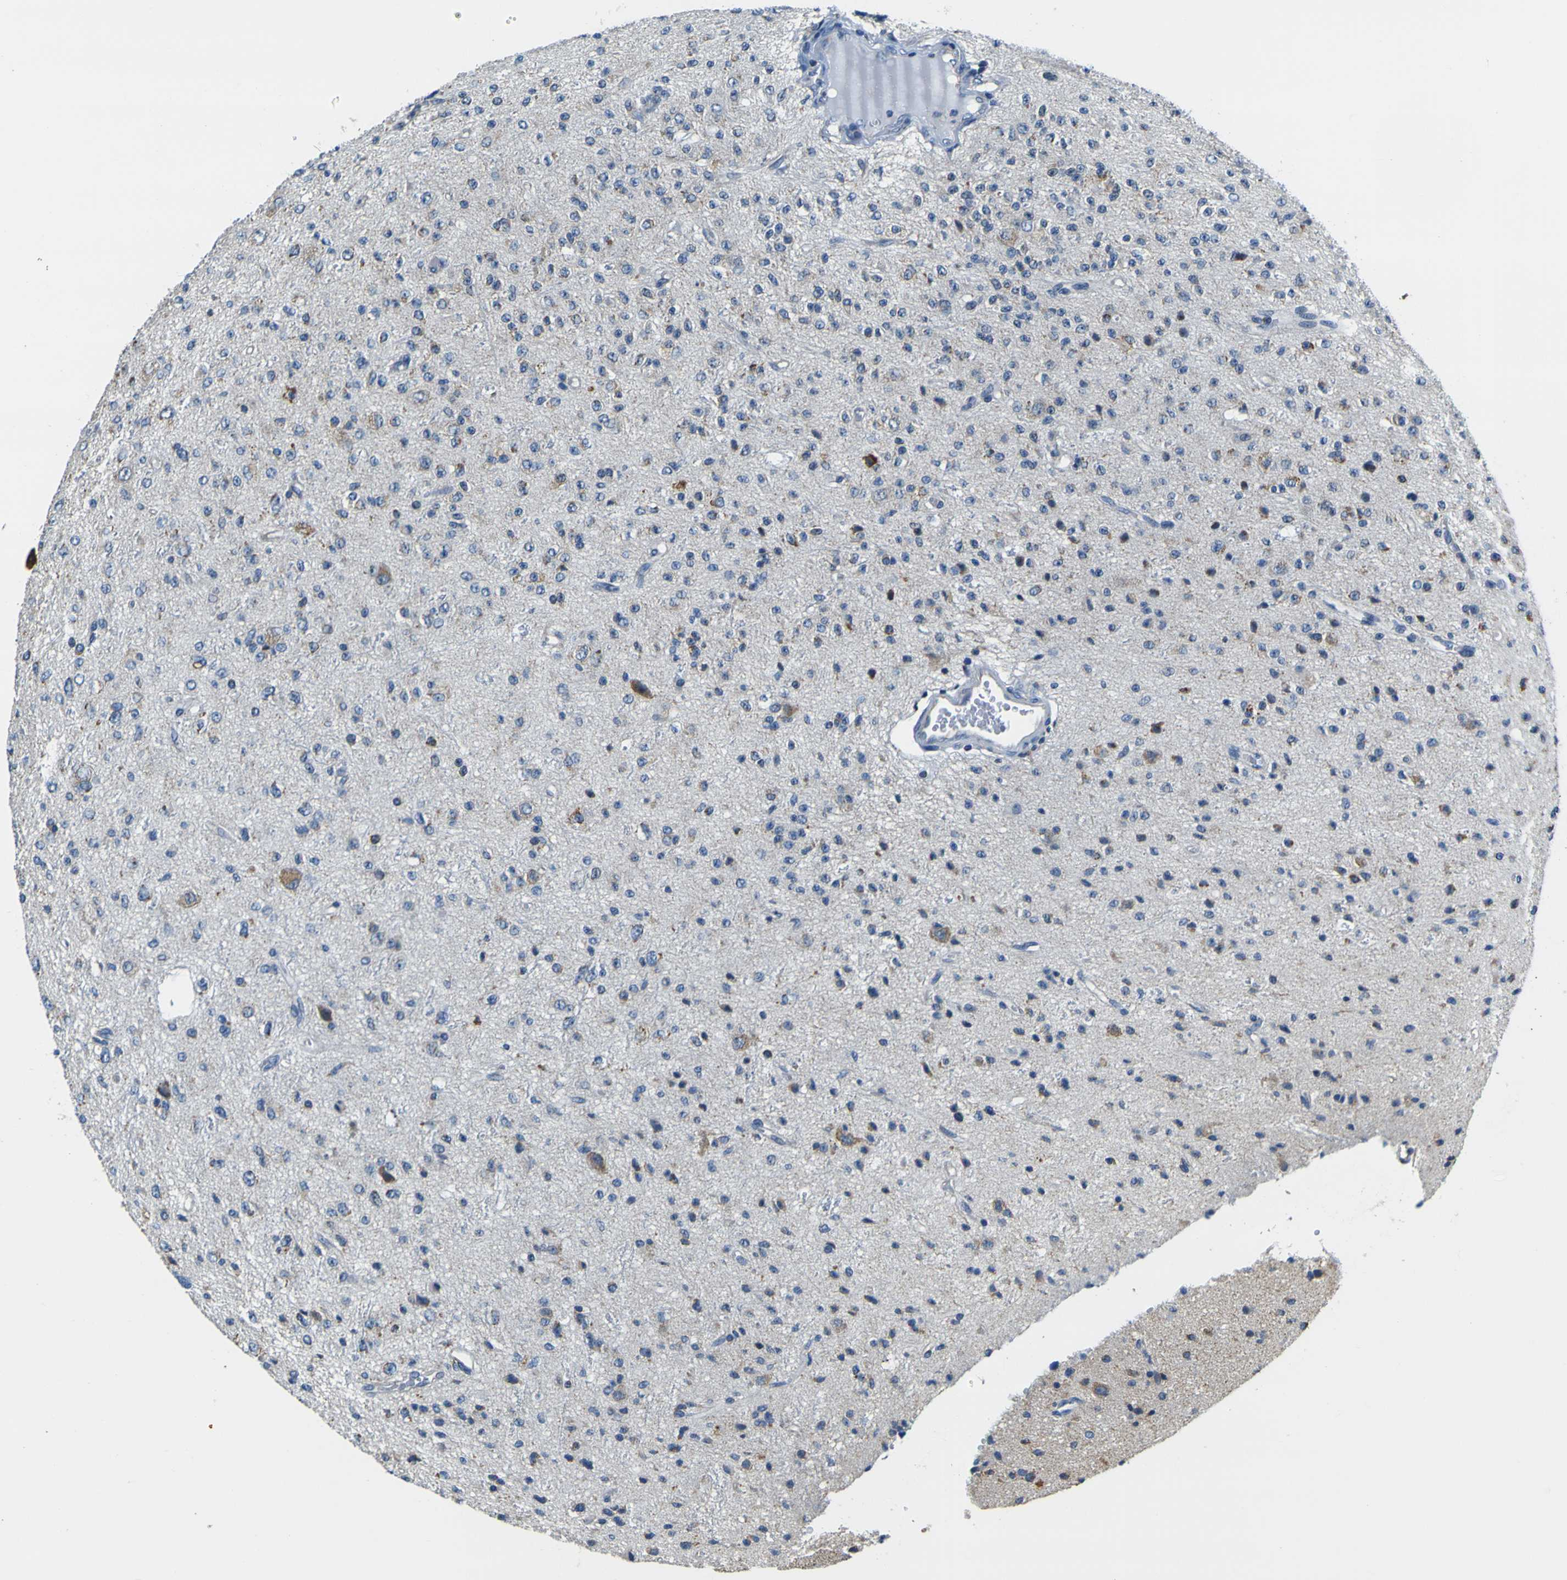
{"staining": {"intensity": "moderate", "quantity": "<25%", "location": "cytoplasmic/membranous"}, "tissue": "glioma", "cell_type": "Tumor cells", "image_type": "cancer", "snomed": [{"axis": "morphology", "description": "Glioma, malignant, High grade"}, {"axis": "topography", "description": "pancreas cauda"}], "caption": "High-power microscopy captured an immunohistochemistry (IHC) photomicrograph of high-grade glioma (malignant), revealing moderate cytoplasmic/membranous expression in approximately <25% of tumor cells.", "gene": "LRP4", "patient": {"sex": "male", "age": 60}}